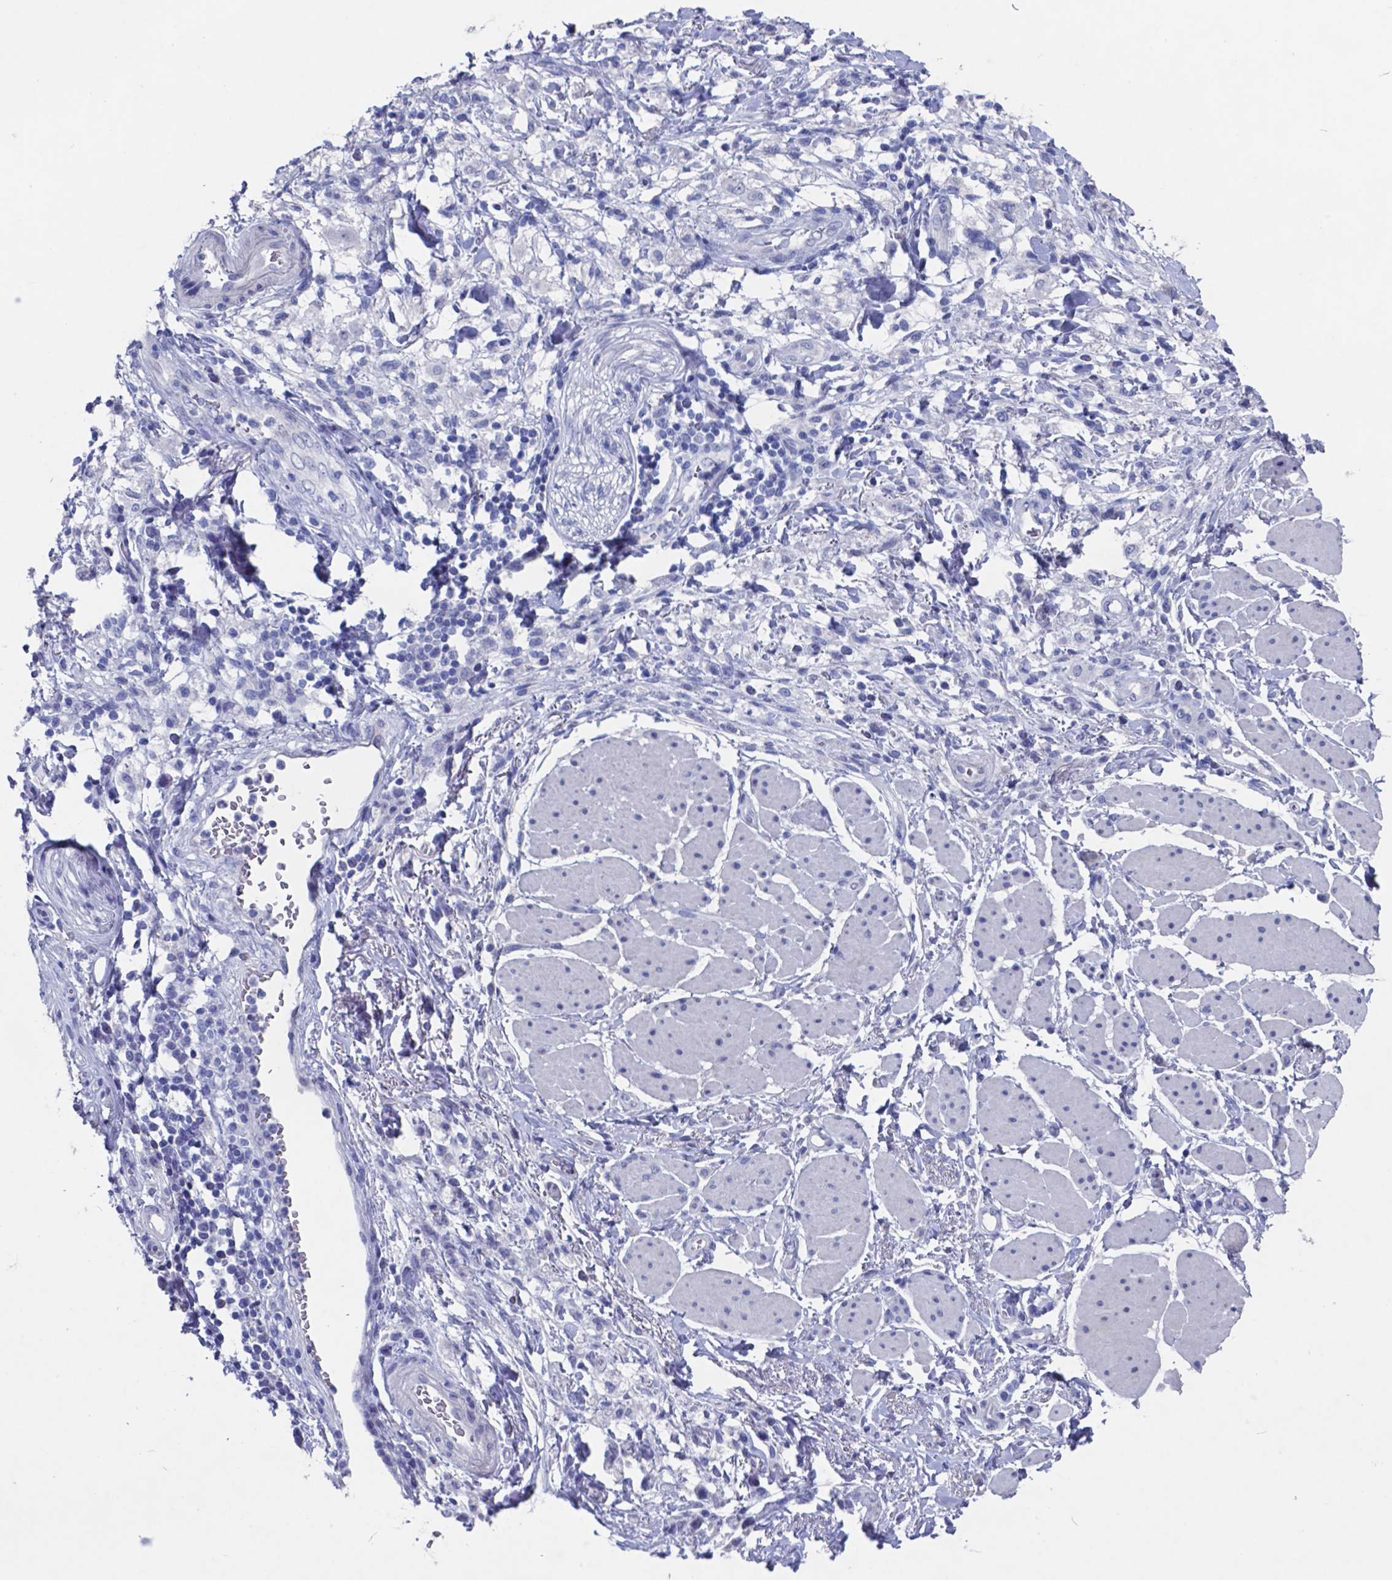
{"staining": {"intensity": "negative", "quantity": "none", "location": "none"}, "tissue": "stomach cancer", "cell_type": "Tumor cells", "image_type": "cancer", "snomed": [{"axis": "morphology", "description": "Adenocarcinoma, NOS"}, {"axis": "topography", "description": "Stomach"}], "caption": "A micrograph of stomach adenocarcinoma stained for a protein displays no brown staining in tumor cells. (DAB (3,3'-diaminobenzidine) IHC with hematoxylin counter stain).", "gene": "TTR", "patient": {"sex": "female", "age": 60}}